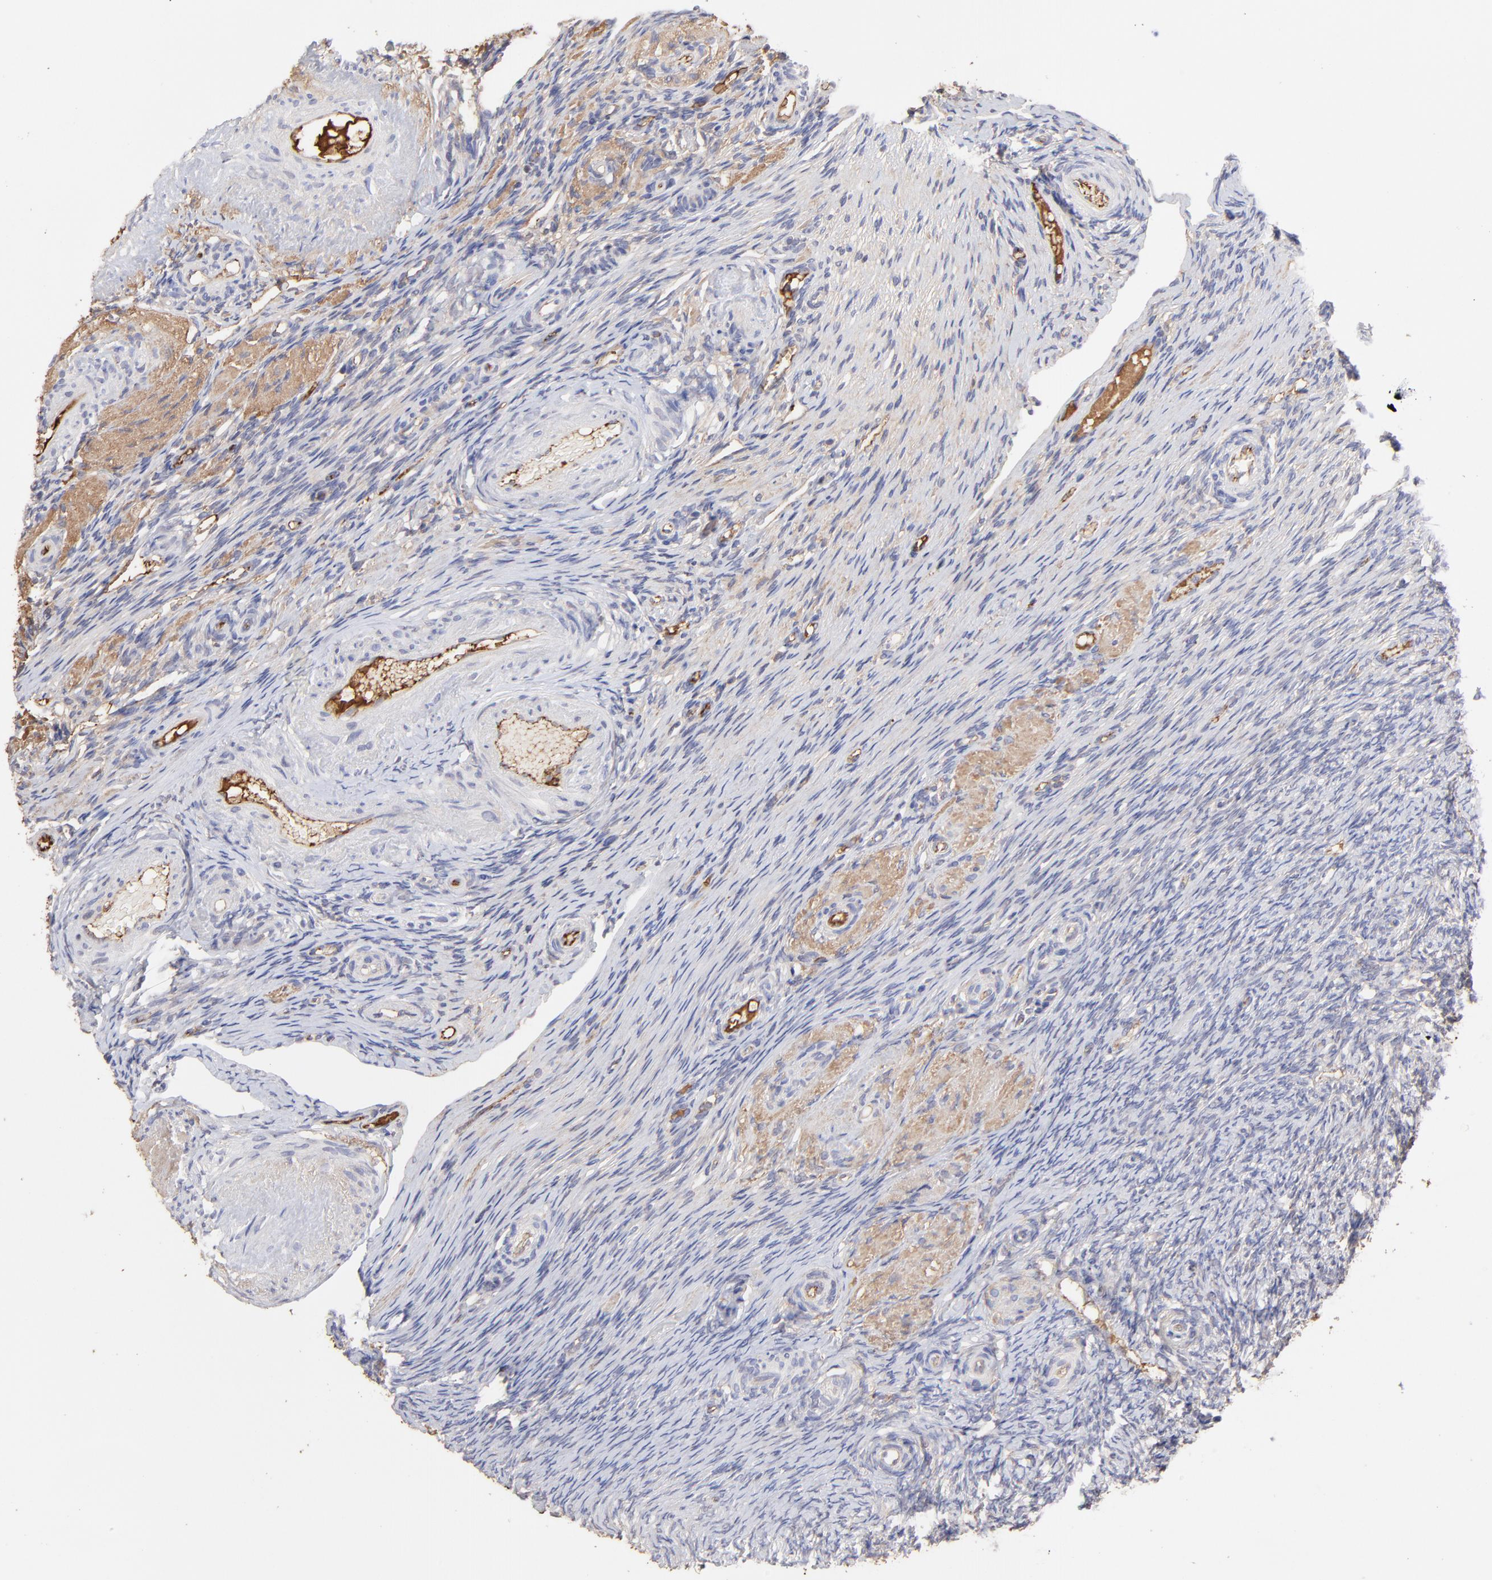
{"staining": {"intensity": "strong", "quantity": ">75%", "location": "cytoplasmic/membranous,nuclear"}, "tissue": "ovary", "cell_type": "Follicle cells", "image_type": "normal", "snomed": [{"axis": "morphology", "description": "Normal tissue, NOS"}, {"axis": "topography", "description": "Ovary"}], "caption": "Strong cytoplasmic/membranous,nuclear staining for a protein is seen in approximately >75% of follicle cells of normal ovary using IHC.", "gene": "PSMD14", "patient": {"sex": "female", "age": 60}}